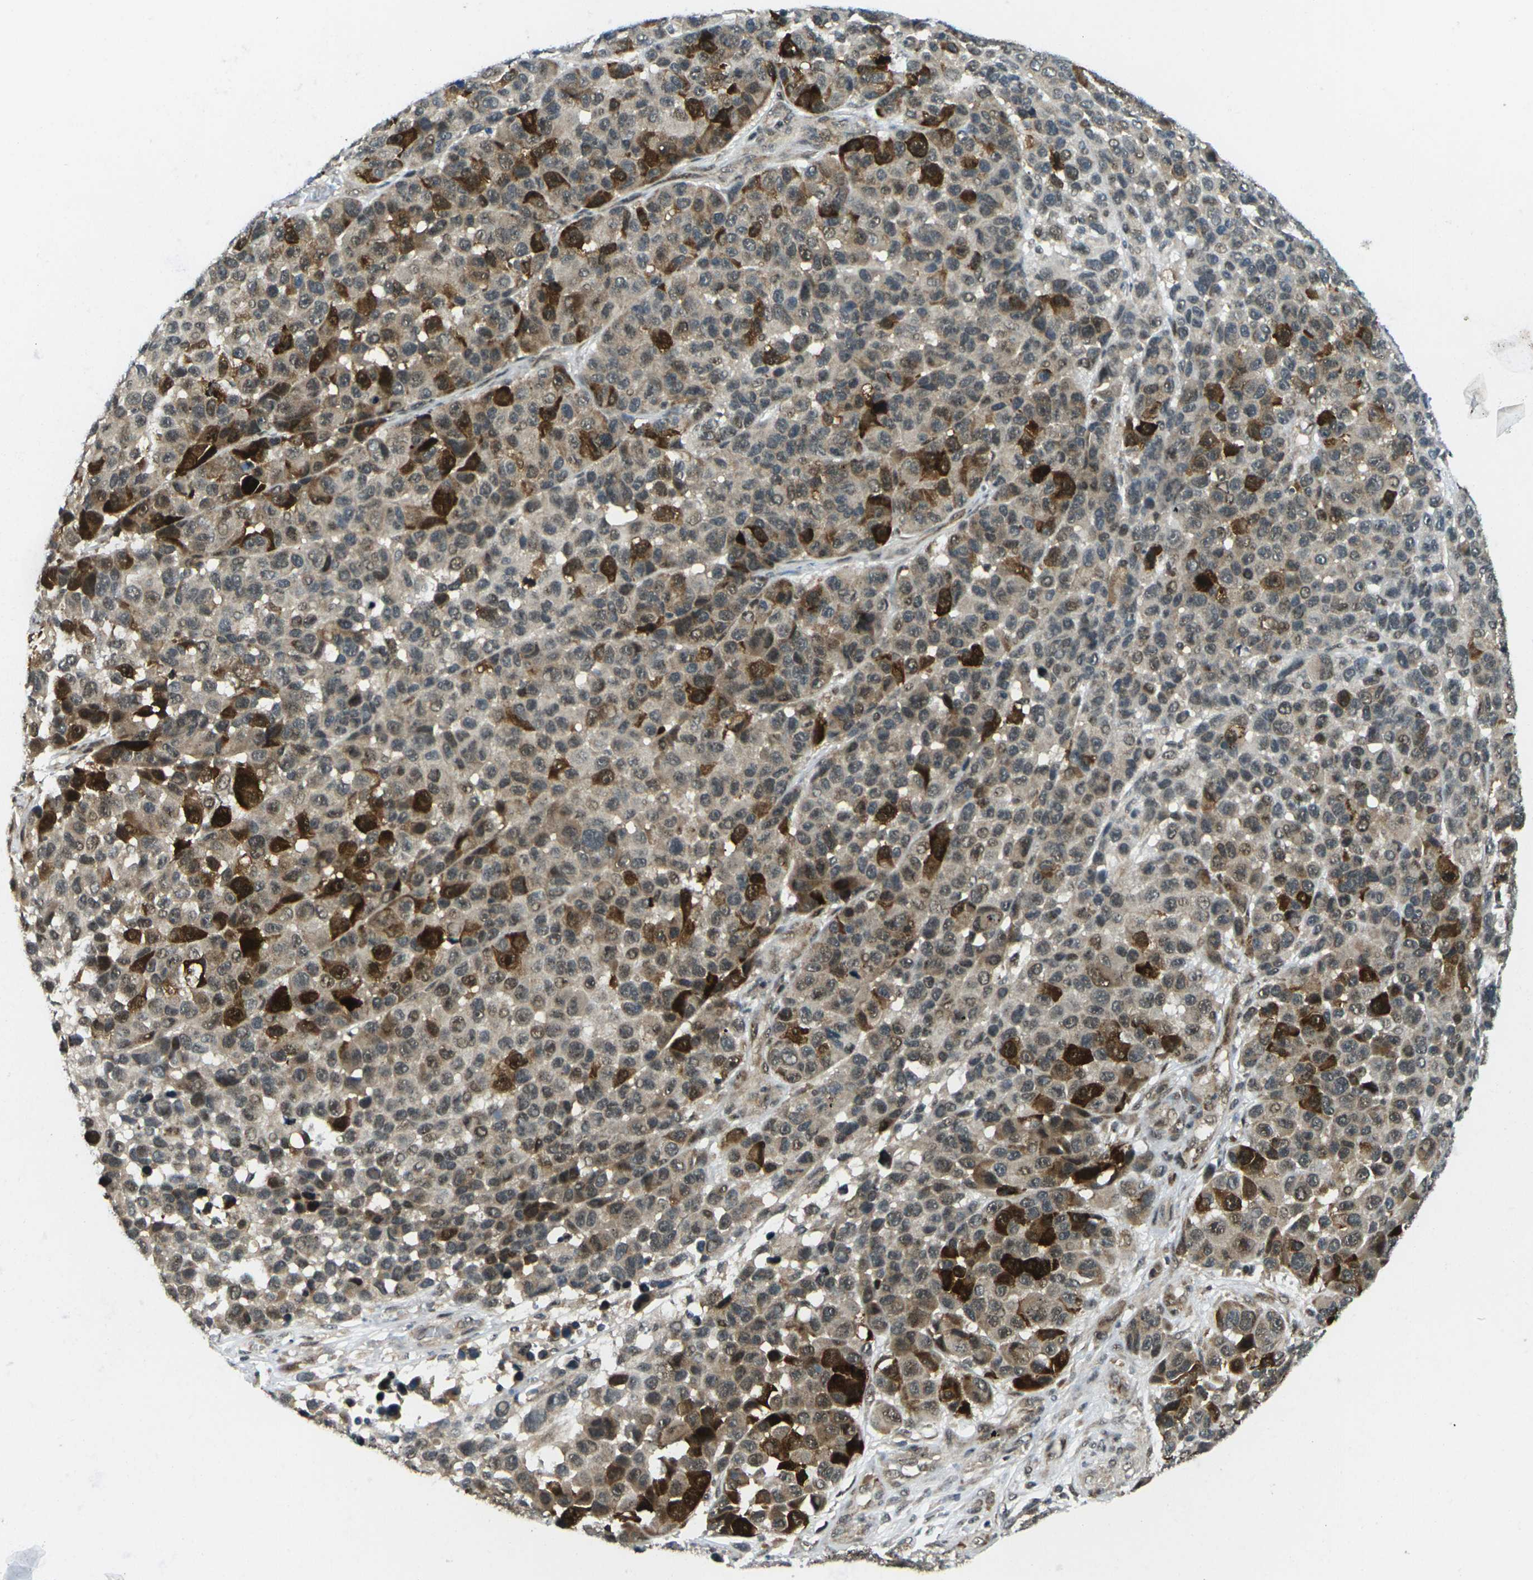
{"staining": {"intensity": "moderate", "quantity": ">75%", "location": "cytoplasmic/membranous,nuclear"}, "tissue": "melanoma", "cell_type": "Tumor cells", "image_type": "cancer", "snomed": [{"axis": "morphology", "description": "Malignant melanoma, NOS"}, {"axis": "topography", "description": "Skin"}], "caption": "Moderate cytoplasmic/membranous and nuclear staining is appreciated in approximately >75% of tumor cells in malignant melanoma.", "gene": "UBE2S", "patient": {"sex": "male", "age": 53}}